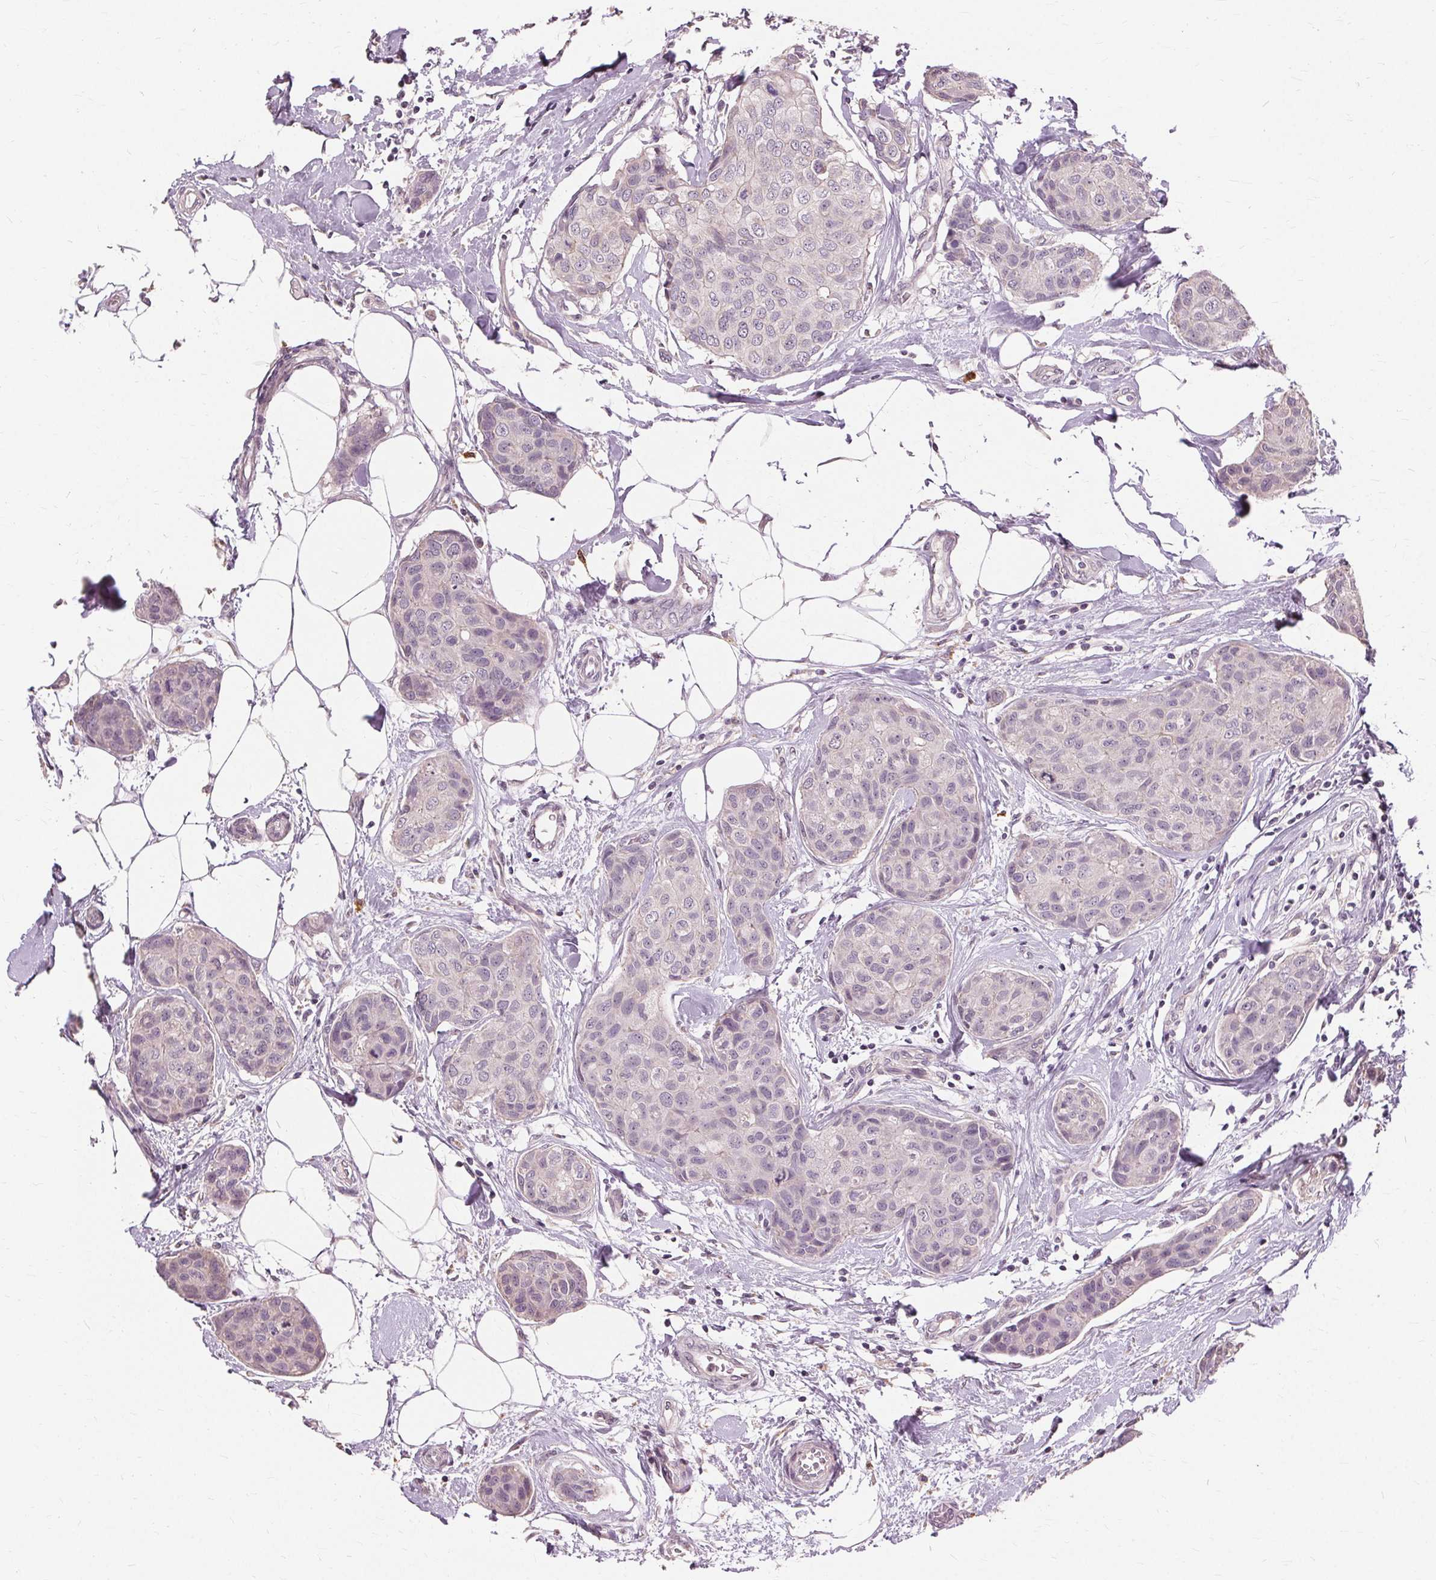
{"staining": {"intensity": "negative", "quantity": "none", "location": "none"}, "tissue": "breast cancer", "cell_type": "Tumor cells", "image_type": "cancer", "snomed": [{"axis": "morphology", "description": "Duct carcinoma"}, {"axis": "topography", "description": "Breast"}], "caption": "The micrograph reveals no significant staining in tumor cells of breast cancer. Brightfield microscopy of immunohistochemistry (IHC) stained with DAB (3,3'-diaminobenzidine) (brown) and hematoxylin (blue), captured at high magnification.", "gene": "SIGLEC6", "patient": {"sex": "female", "age": 80}}